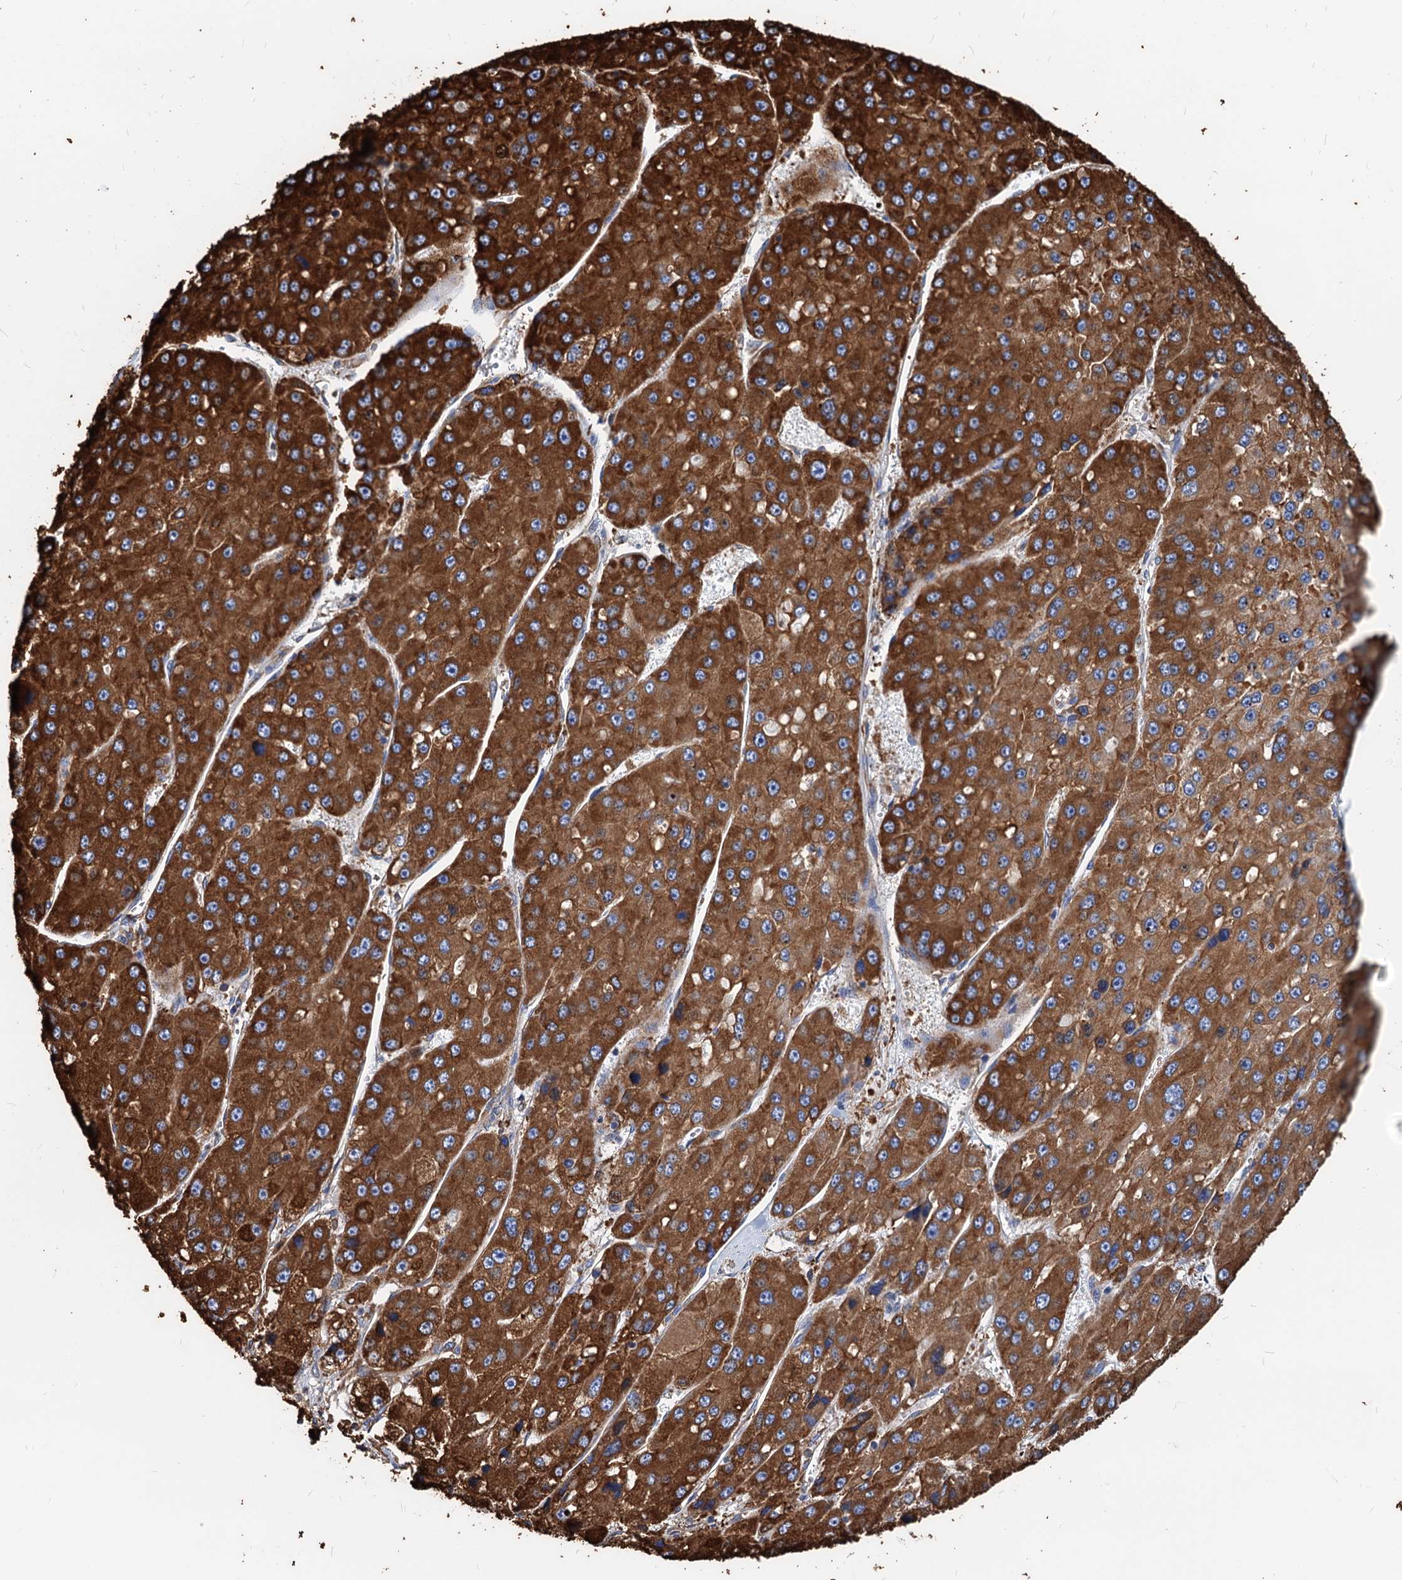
{"staining": {"intensity": "strong", "quantity": ">75%", "location": "cytoplasmic/membranous"}, "tissue": "liver cancer", "cell_type": "Tumor cells", "image_type": "cancer", "snomed": [{"axis": "morphology", "description": "Carcinoma, Hepatocellular, NOS"}, {"axis": "topography", "description": "Liver"}], "caption": "Liver cancer stained for a protein (brown) exhibits strong cytoplasmic/membranous positive positivity in approximately >75% of tumor cells.", "gene": "HSPA5", "patient": {"sex": "female", "age": 73}}